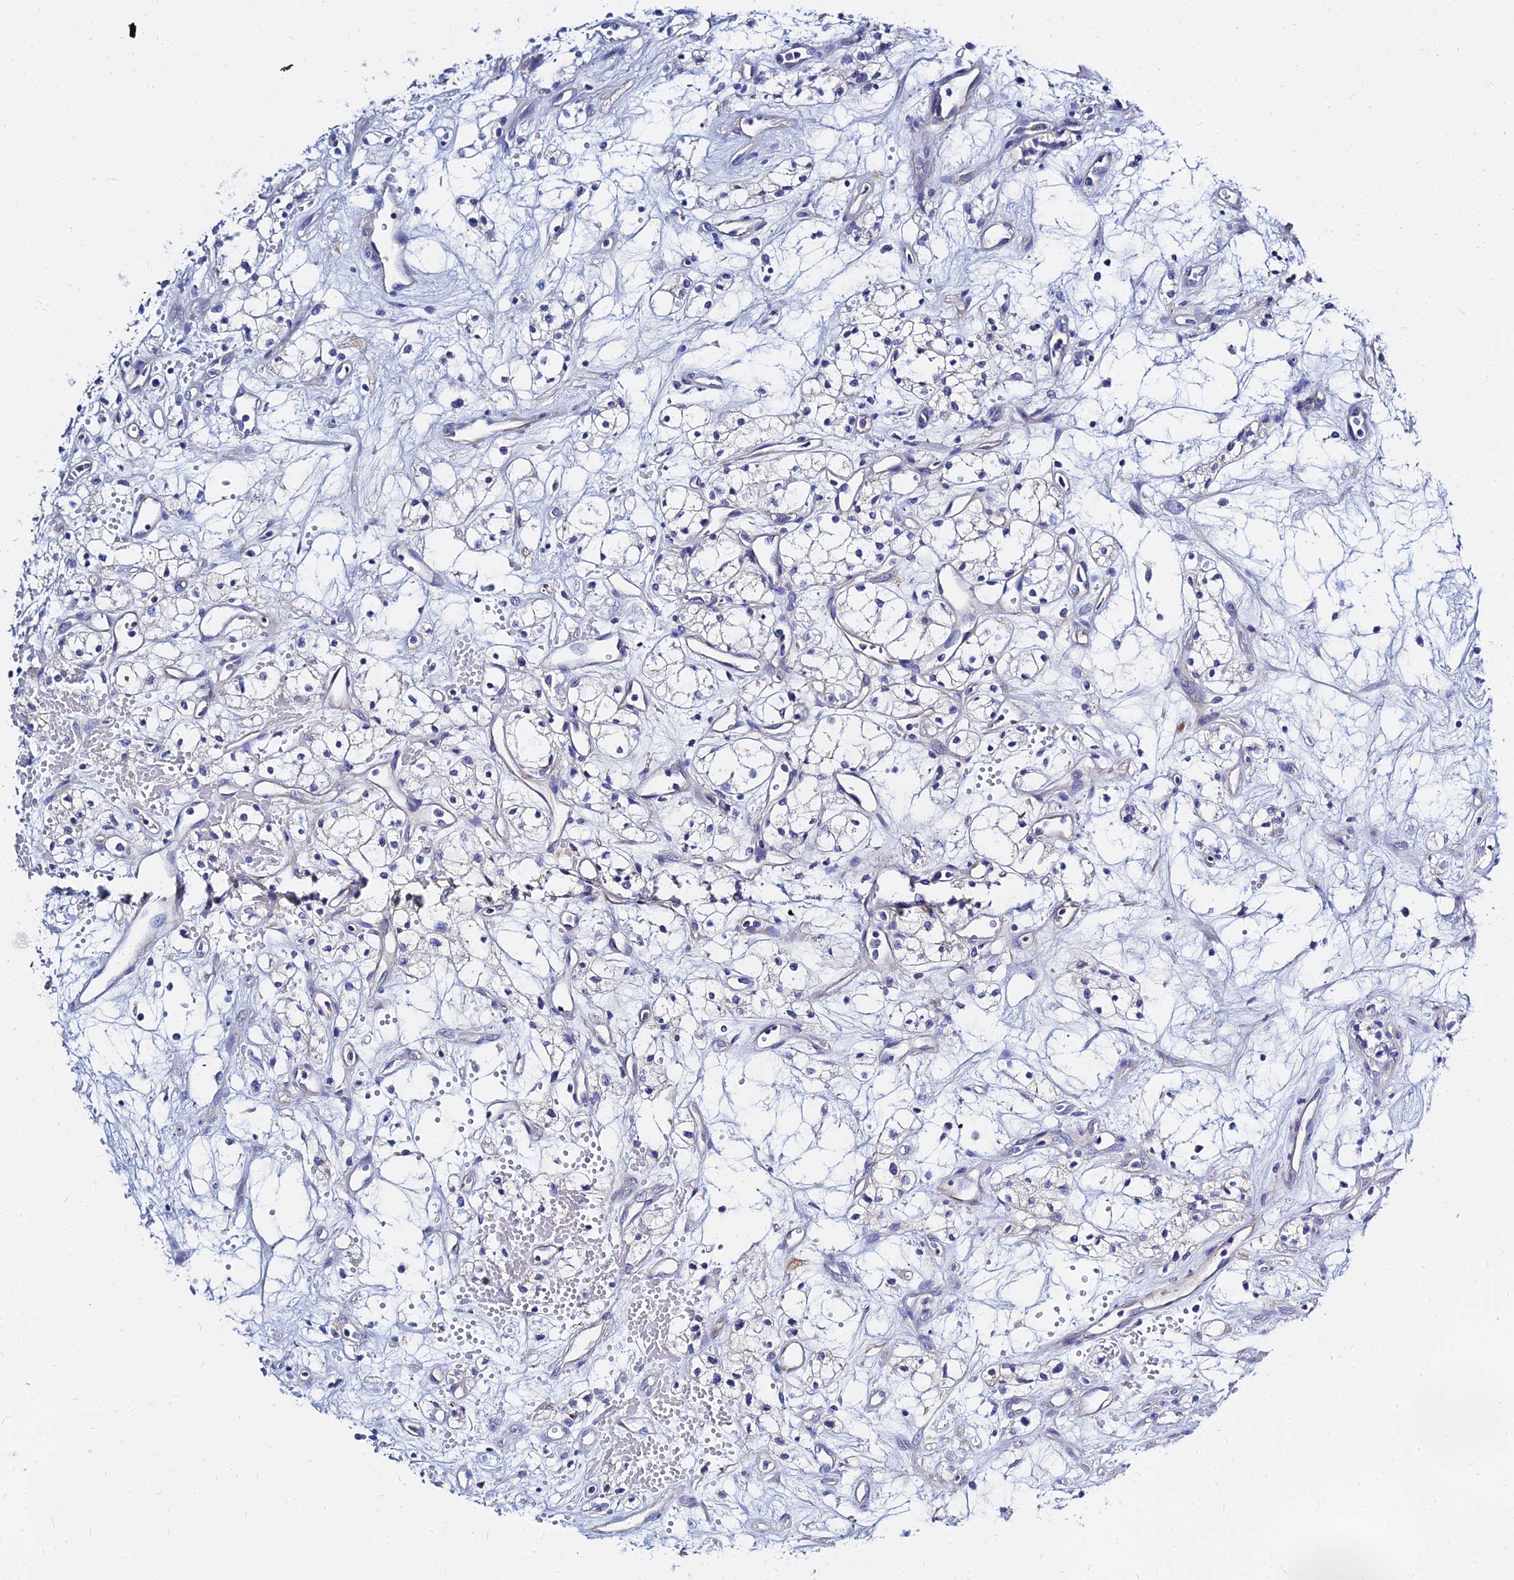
{"staining": {"intensity": "negative", "quantity": "none", "location": "none"}, "tissue": "renal cancer", "cell_type": "Tumor cells", "image_type": "cancer", "snomed": [{"axis": "morphology", "description": "Adenocarcinoma, NOS"}, {"axis": "topography", "description": "Kidney"}], "caption": "Renal cancer was stained to show a protein in brown. There is no significant staining in tumor cells. (DAB immunohistochemistry (IHC) with hematoxylin counter stain).", "gene": "ZNF552", "patient": {"sex": "male", "age": 59}}